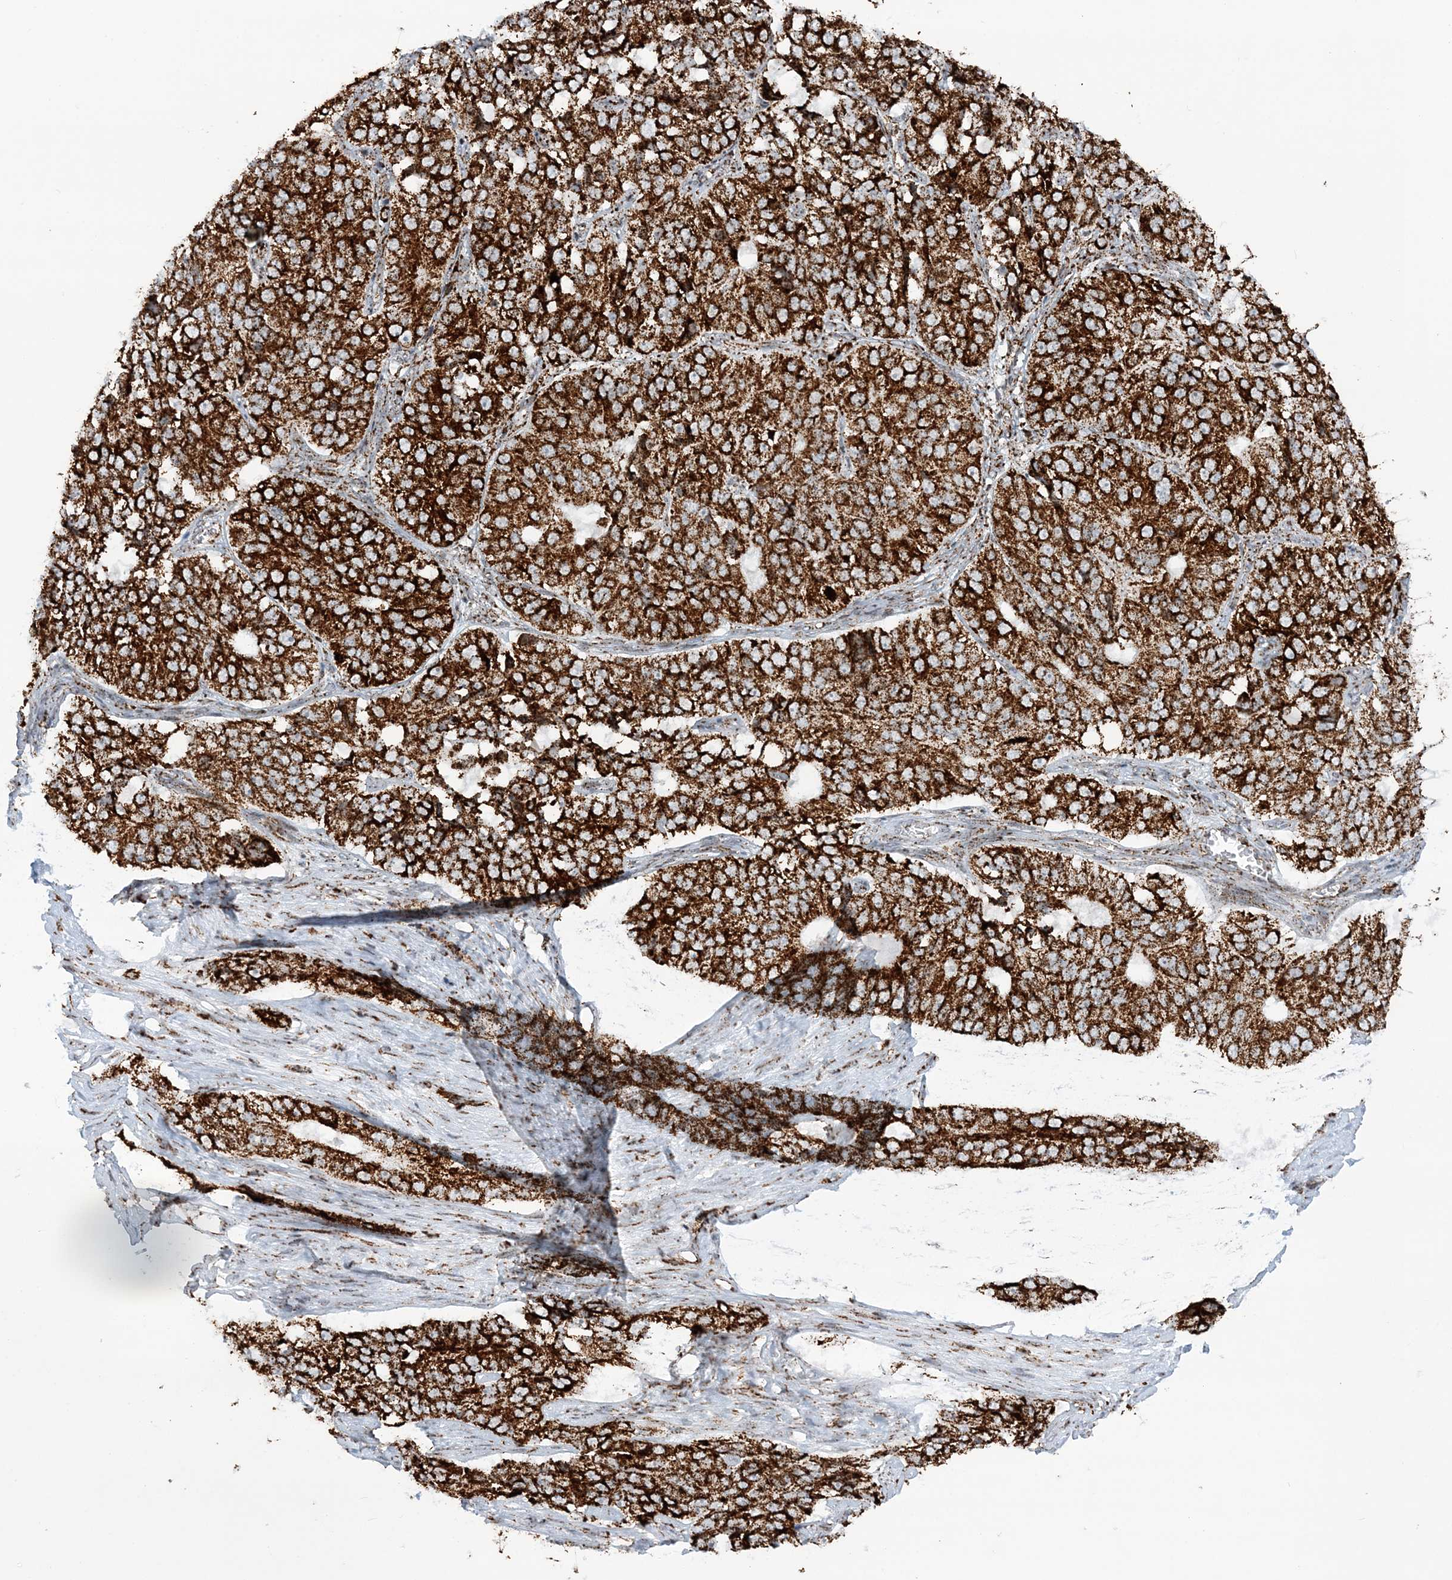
{"staining": {"intensity": "strong", "quantity": ">75%", "location": "cytoplasmic/membranous"}, "tissue": "ovarian cancer", "cell_type": "Tumor cells", "image_type": "cancer", "snomed": [{"axis": "morphology", "description": "Carcinoma, endometroid"}, {"axis": "topography", "description": "Ovary"}], "caption": "Ovarian cancer (endometroid carcinoma) stained with DAB immunohistochemistry (IHC) displays high levels of strong cytoplasmic/membranous positivity in approximately >75% of tumor cells.", "gene": "CRY2", "patient": {"sex": "female", "age": 51}}